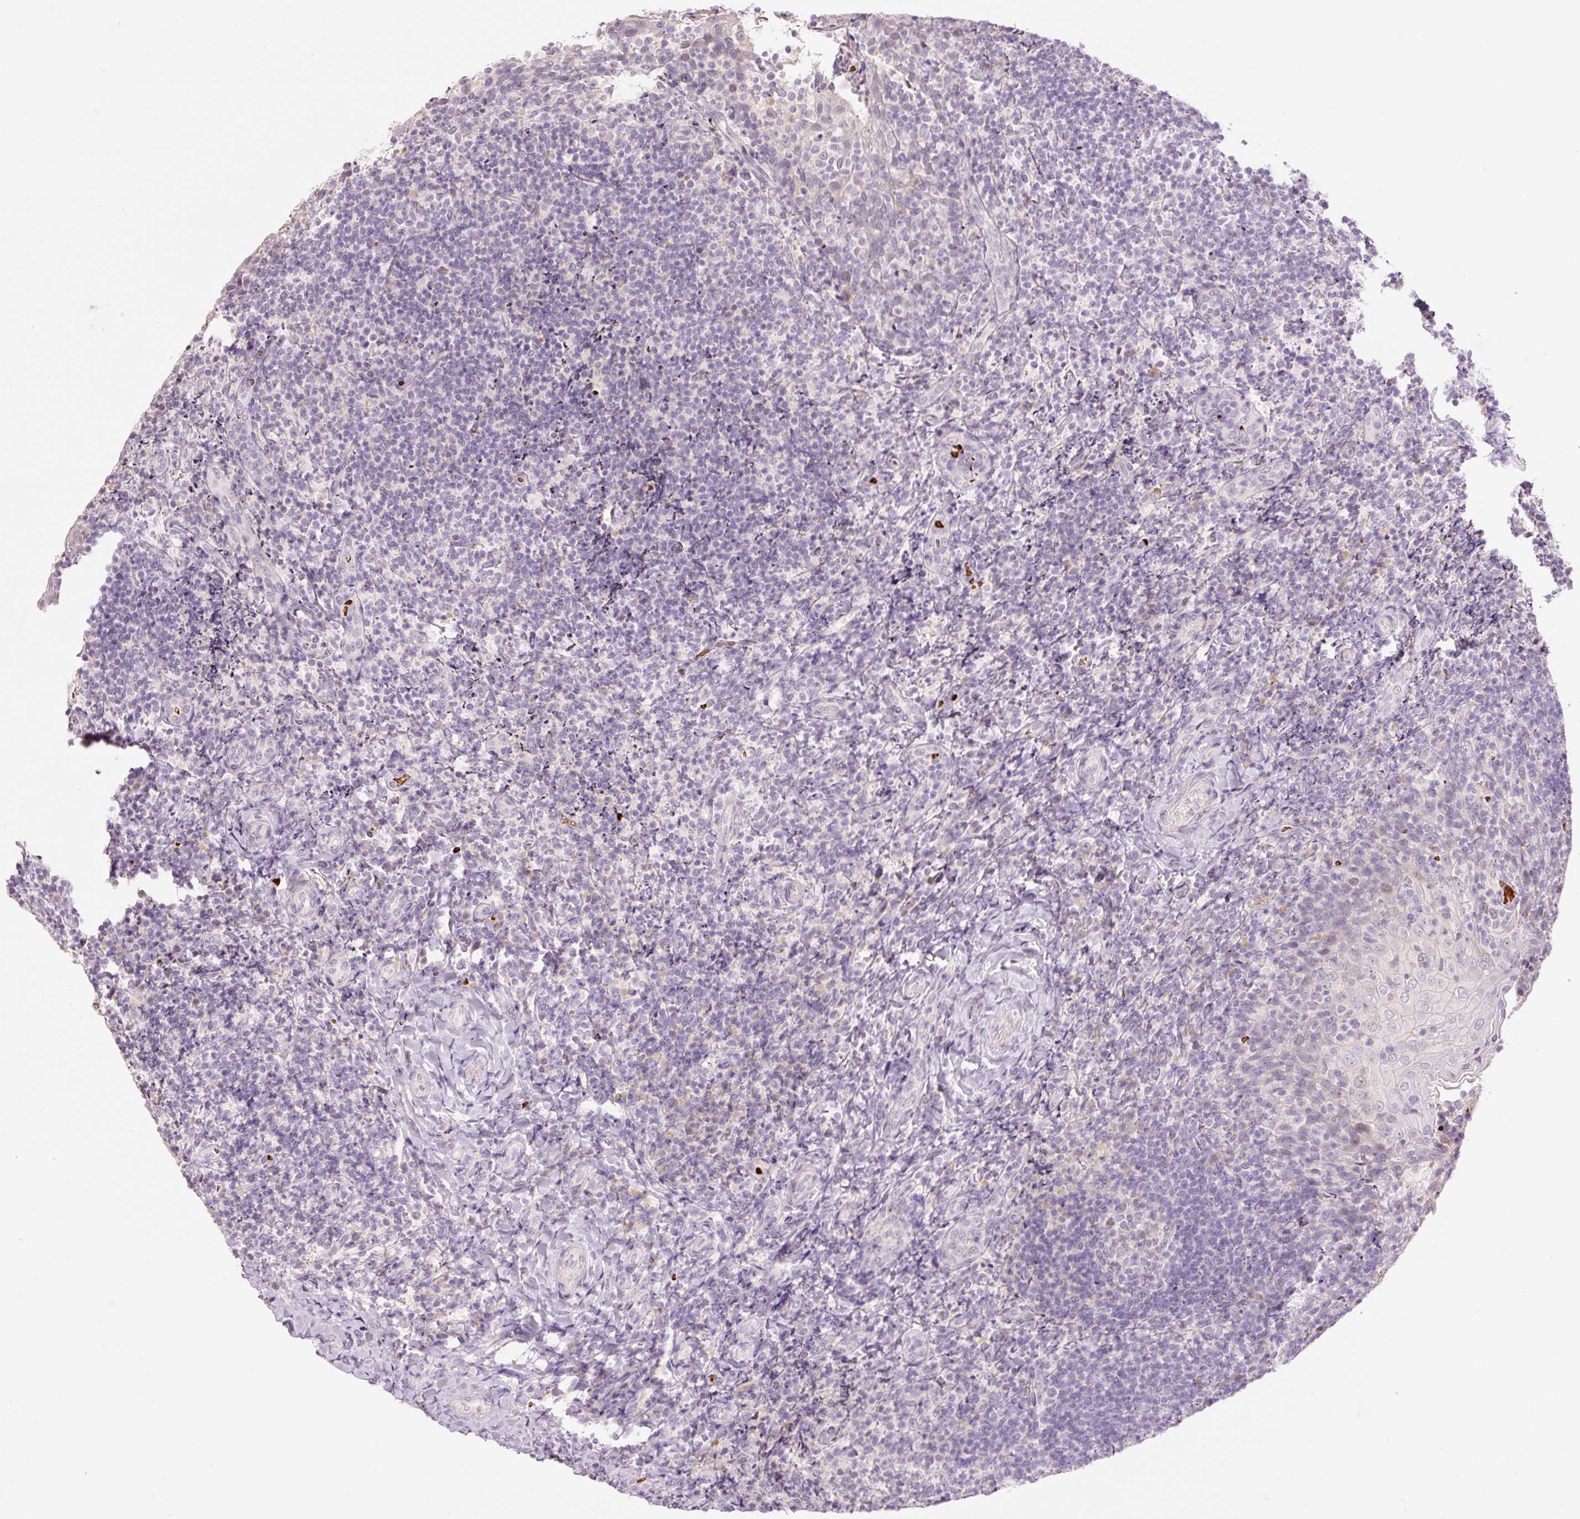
{"staining": {"intensity": "weak", "quantity": "<25%", "location": "nuclear"}, "tissue": "tonsil", "cell_type": "Germinal center cells", "image_type": "normal", "snomed": [{"axis": "morphology", "description": "Normal tissue, NOS"}, {"axis": "topography", "description": "Tonsil"}], "caption": "This is a photomicrograph of IHC staining of unremarkable tonsil, which shows no positivity in germinal center cells.", "gene": "LY6G6D", "patient": {"sex": "female", "age": 10}}